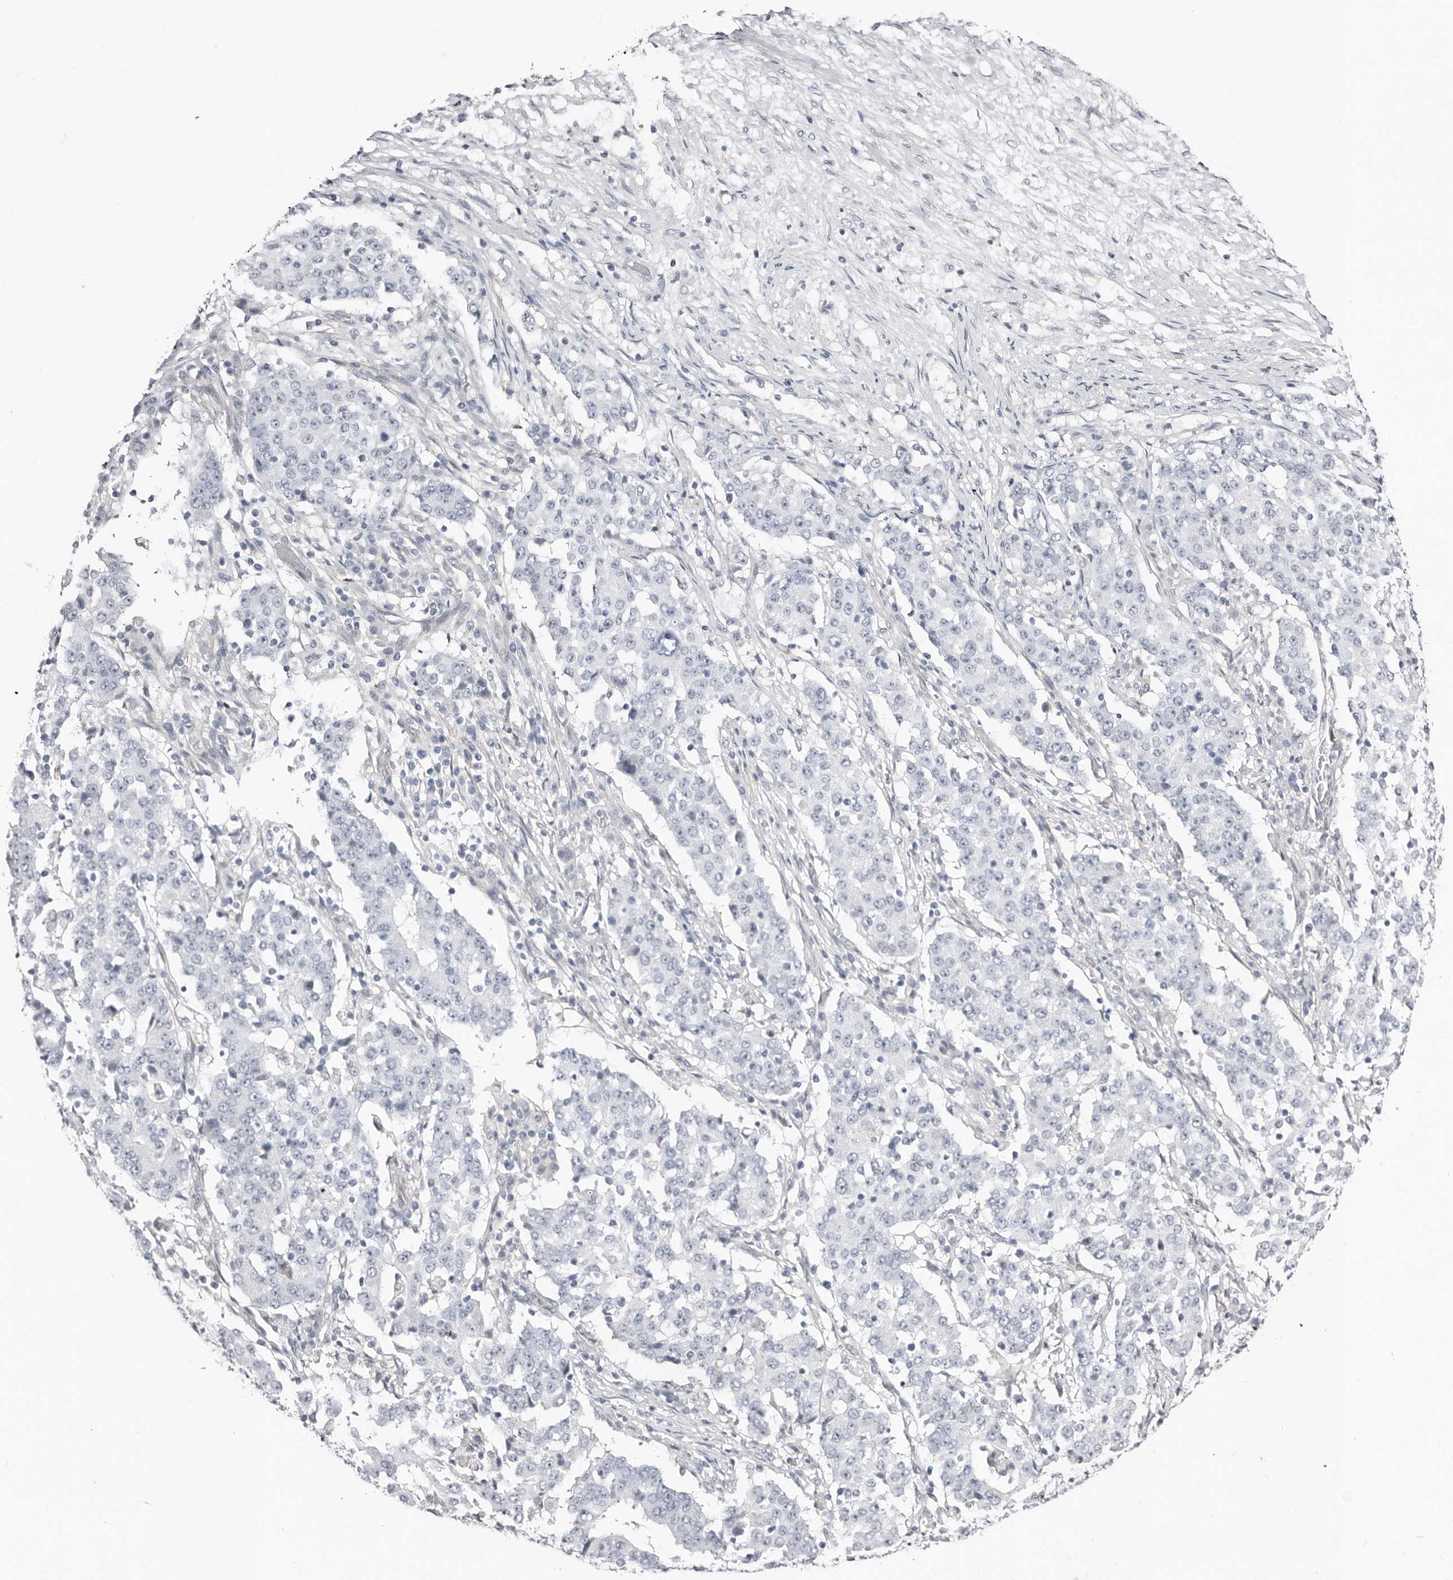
{"staining": {"intensity": "negative", "quantity": "none", "location": "none"}, "tissue": "stomach cancer", "cell_type": "Tumor cells", "image_type": "cancer", "snomed": [{"axis": "morphology", "description": "Adenocarcinoma, NOS"}, {"axis": "topography", "description": "Stomach"}], "caption": "The photomicrograph demonstrates no significant positivity in tumor cells of stomach adenocarcinoma. The staining was performed using DAB to visualize the protein expression in brown, while the nuclei were stained in blue with hematoxylin (Magnification: 20x).", "gene": "ASRGL1", "patient": {"sex": "male", "age": 59}}